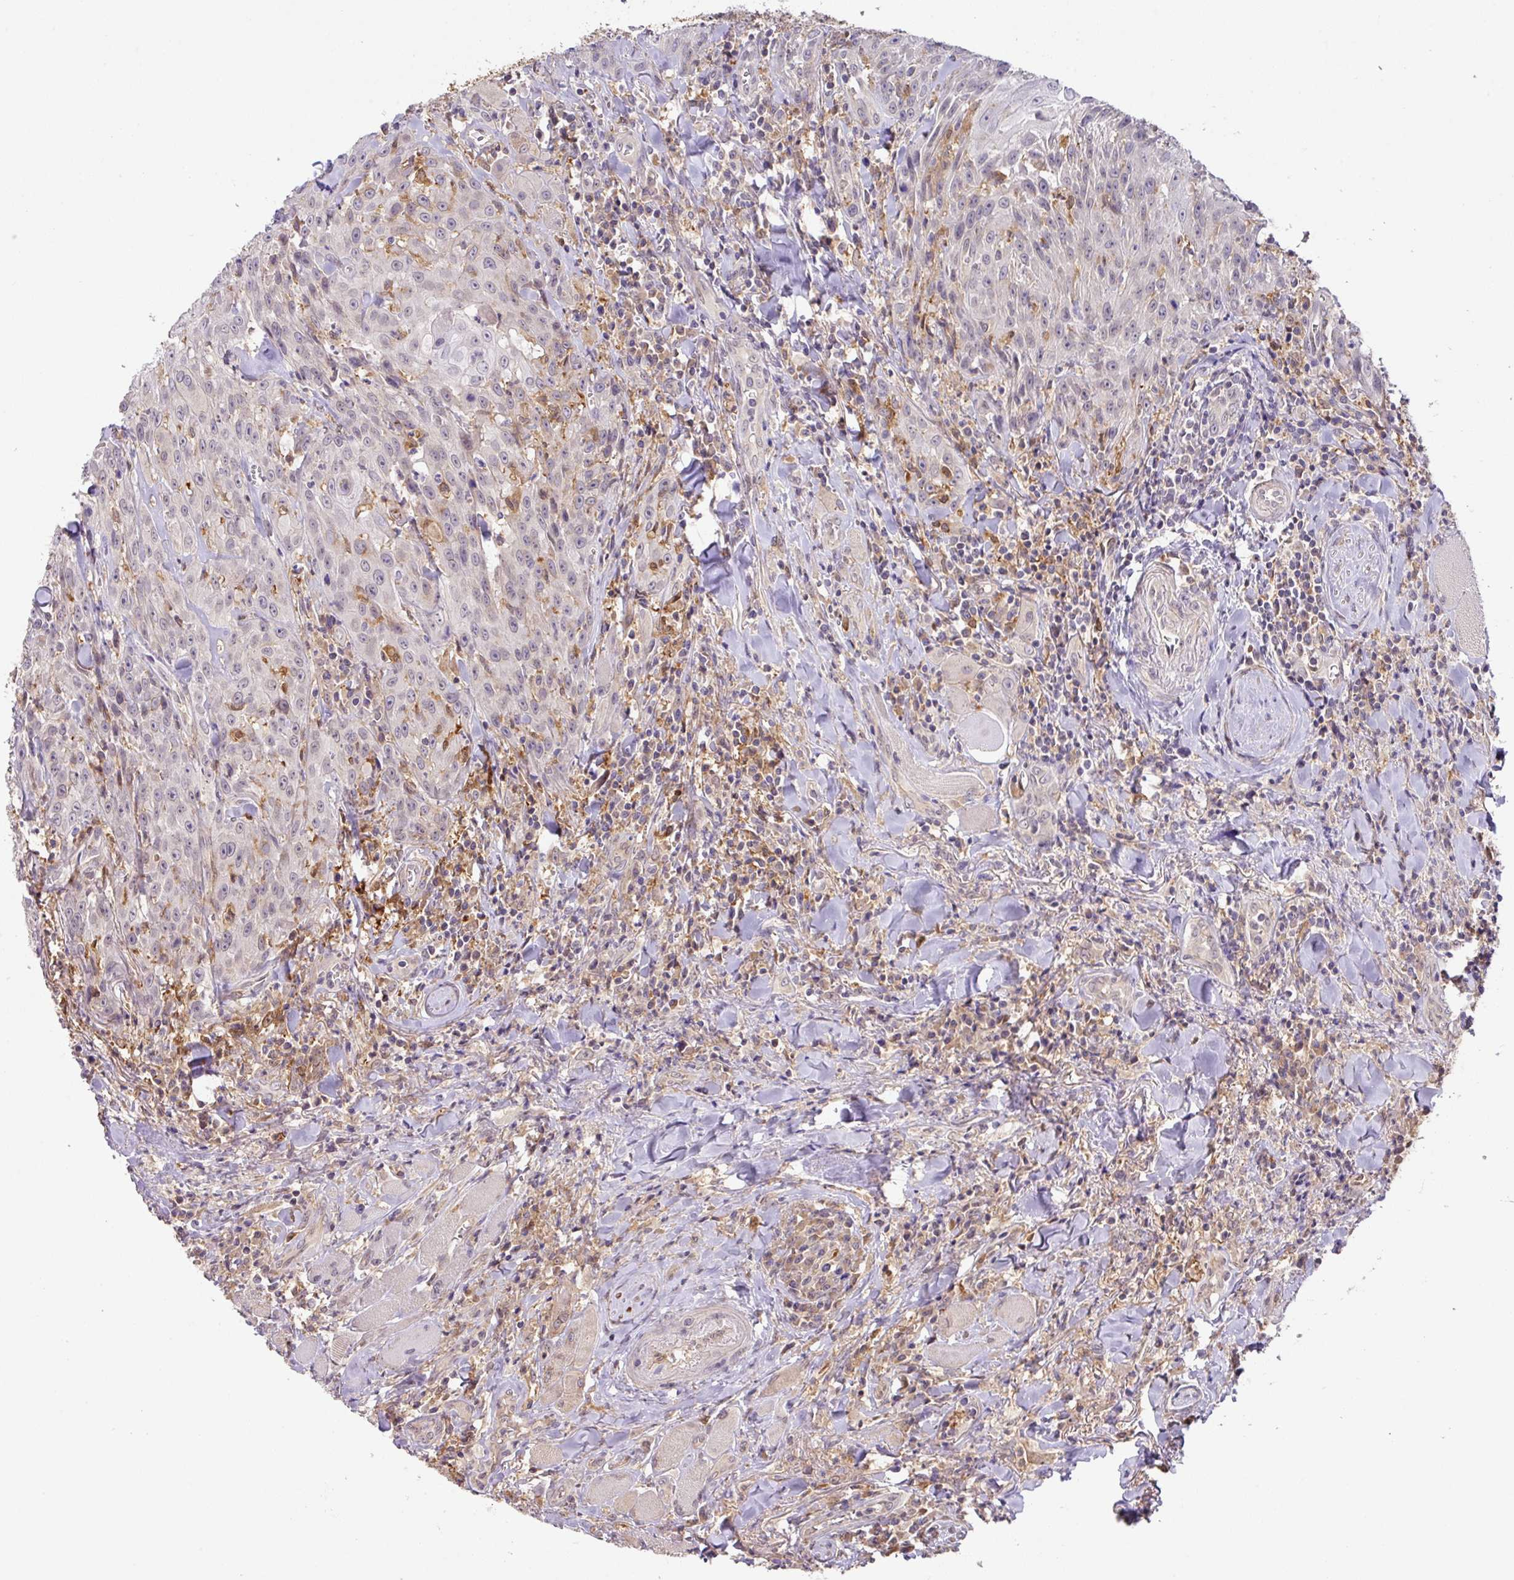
{"staining": {"intensity": "negative", "quantity": "none", "location": "none"}, "tissue": "head and neck cancer", "cell_type": "Tumor cells", "image_type": "cancer", "snomed": [{"axis": "morphology", "description": "Normal tissue, NOS"}, {"axis": "morphology", "description": "Squamous cell carcinoma, NOS"}, {"axis": "topography", "description": "Oral tissue"}, {"axis": "topography", "description": "Head-Neck"}], "caption": "The histopathology image exhibits no significant staining in tumor cells of squamous cell carcinoma (head and neck).", "gene": "GCNT7", "patient": {"sex": "female", "age": 70}}